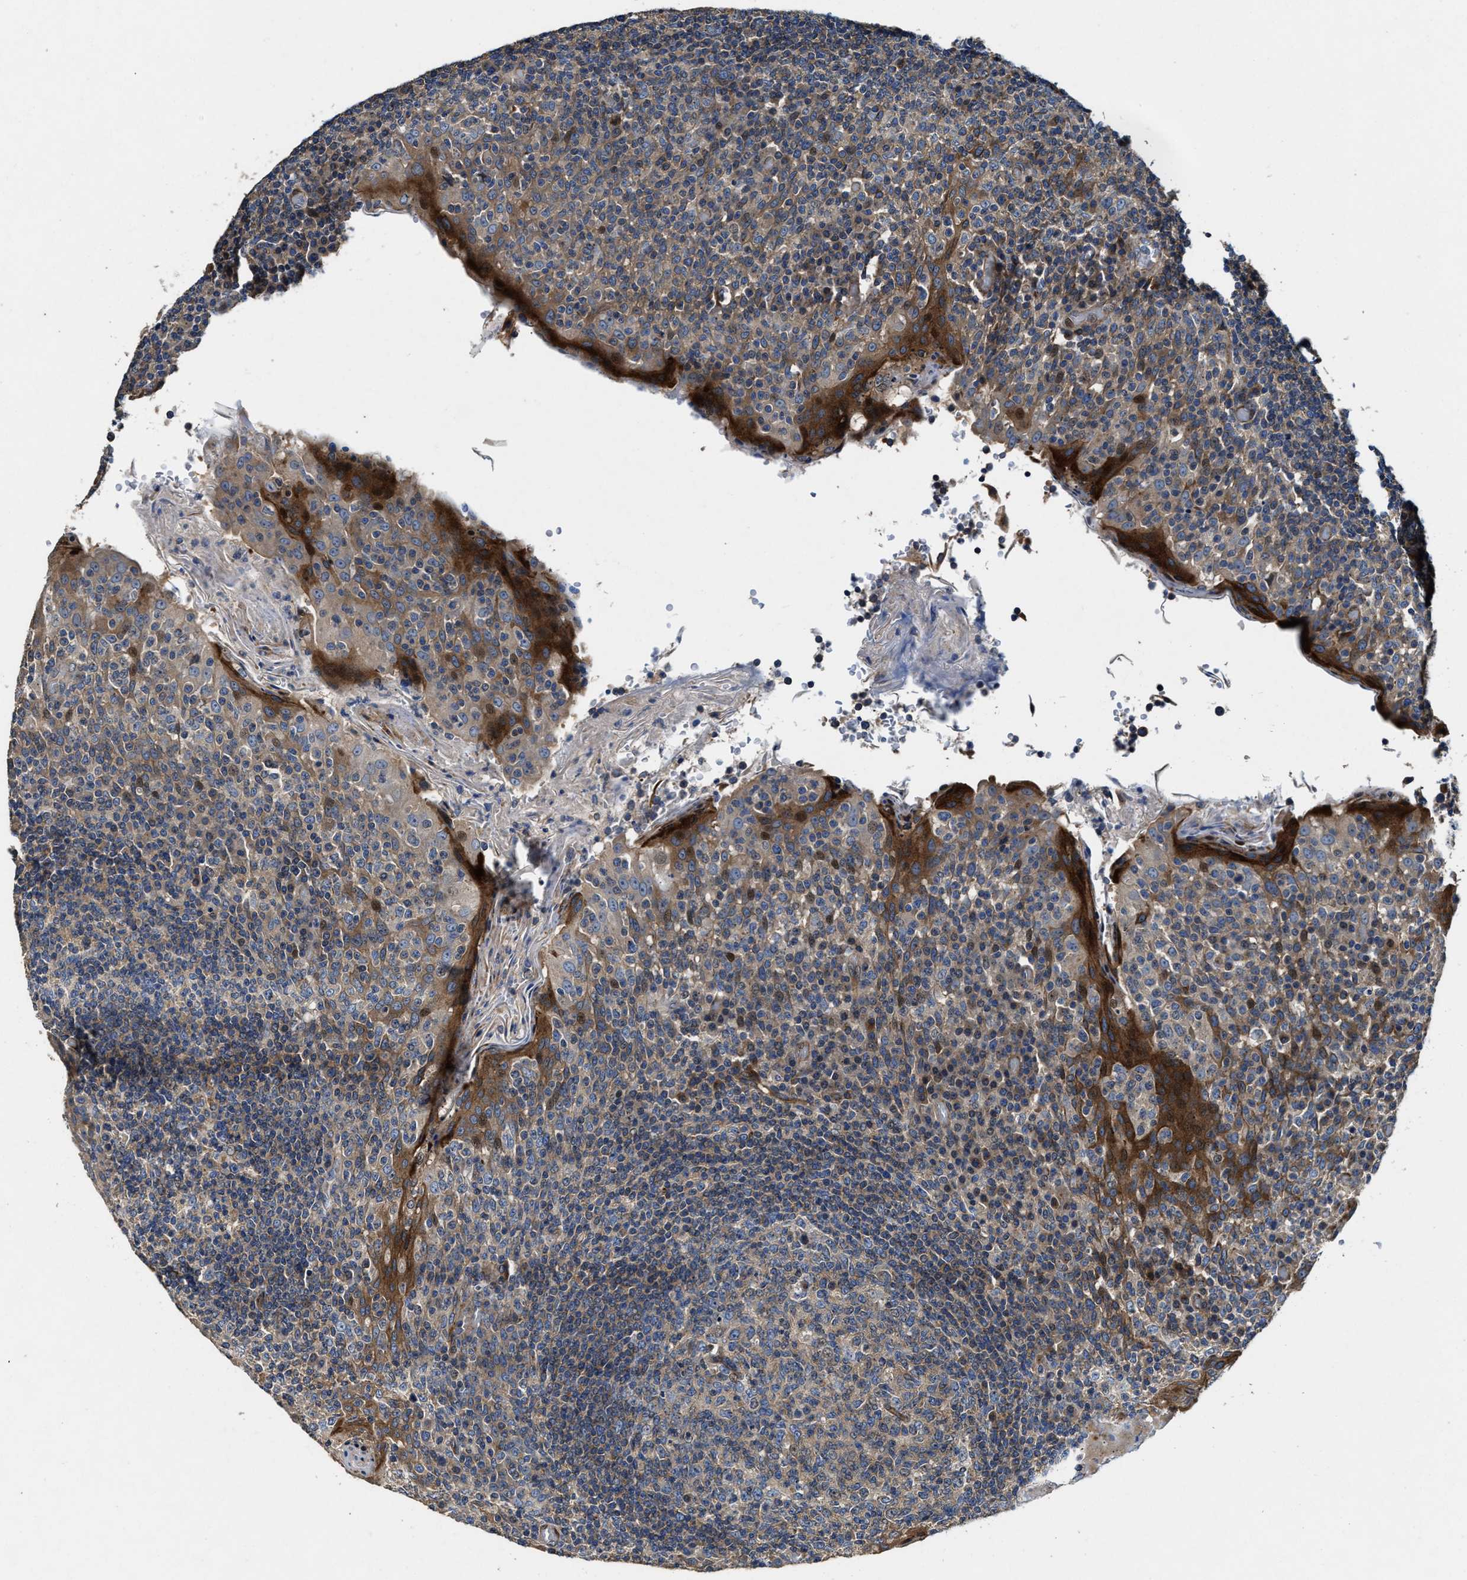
{"staining": {"intensity": "weak", "quantity": ">75%", "location": "cytoplasmic/membranous"}, "tissue": "tonsil", "cell_type": "Germinal center cells", "image_type": "normal", "snomed": [{"axis": "morphology", "description": "Normal tissue, NOS"}, {"axis": "topography", "description": "Tonsil"}], "caption": "Germinal center cells exhibit weak cytoplasmic/membranous staining in approximately >75% of cells in benign tonsil. The staining was performed using DAB to visualize the protein expression in brown, while the nuclei were stained in blue with hematoxylin (Magnification: 20x).", "gene": "PTAR1", "patient": {"sex": "female", "age": 19}}